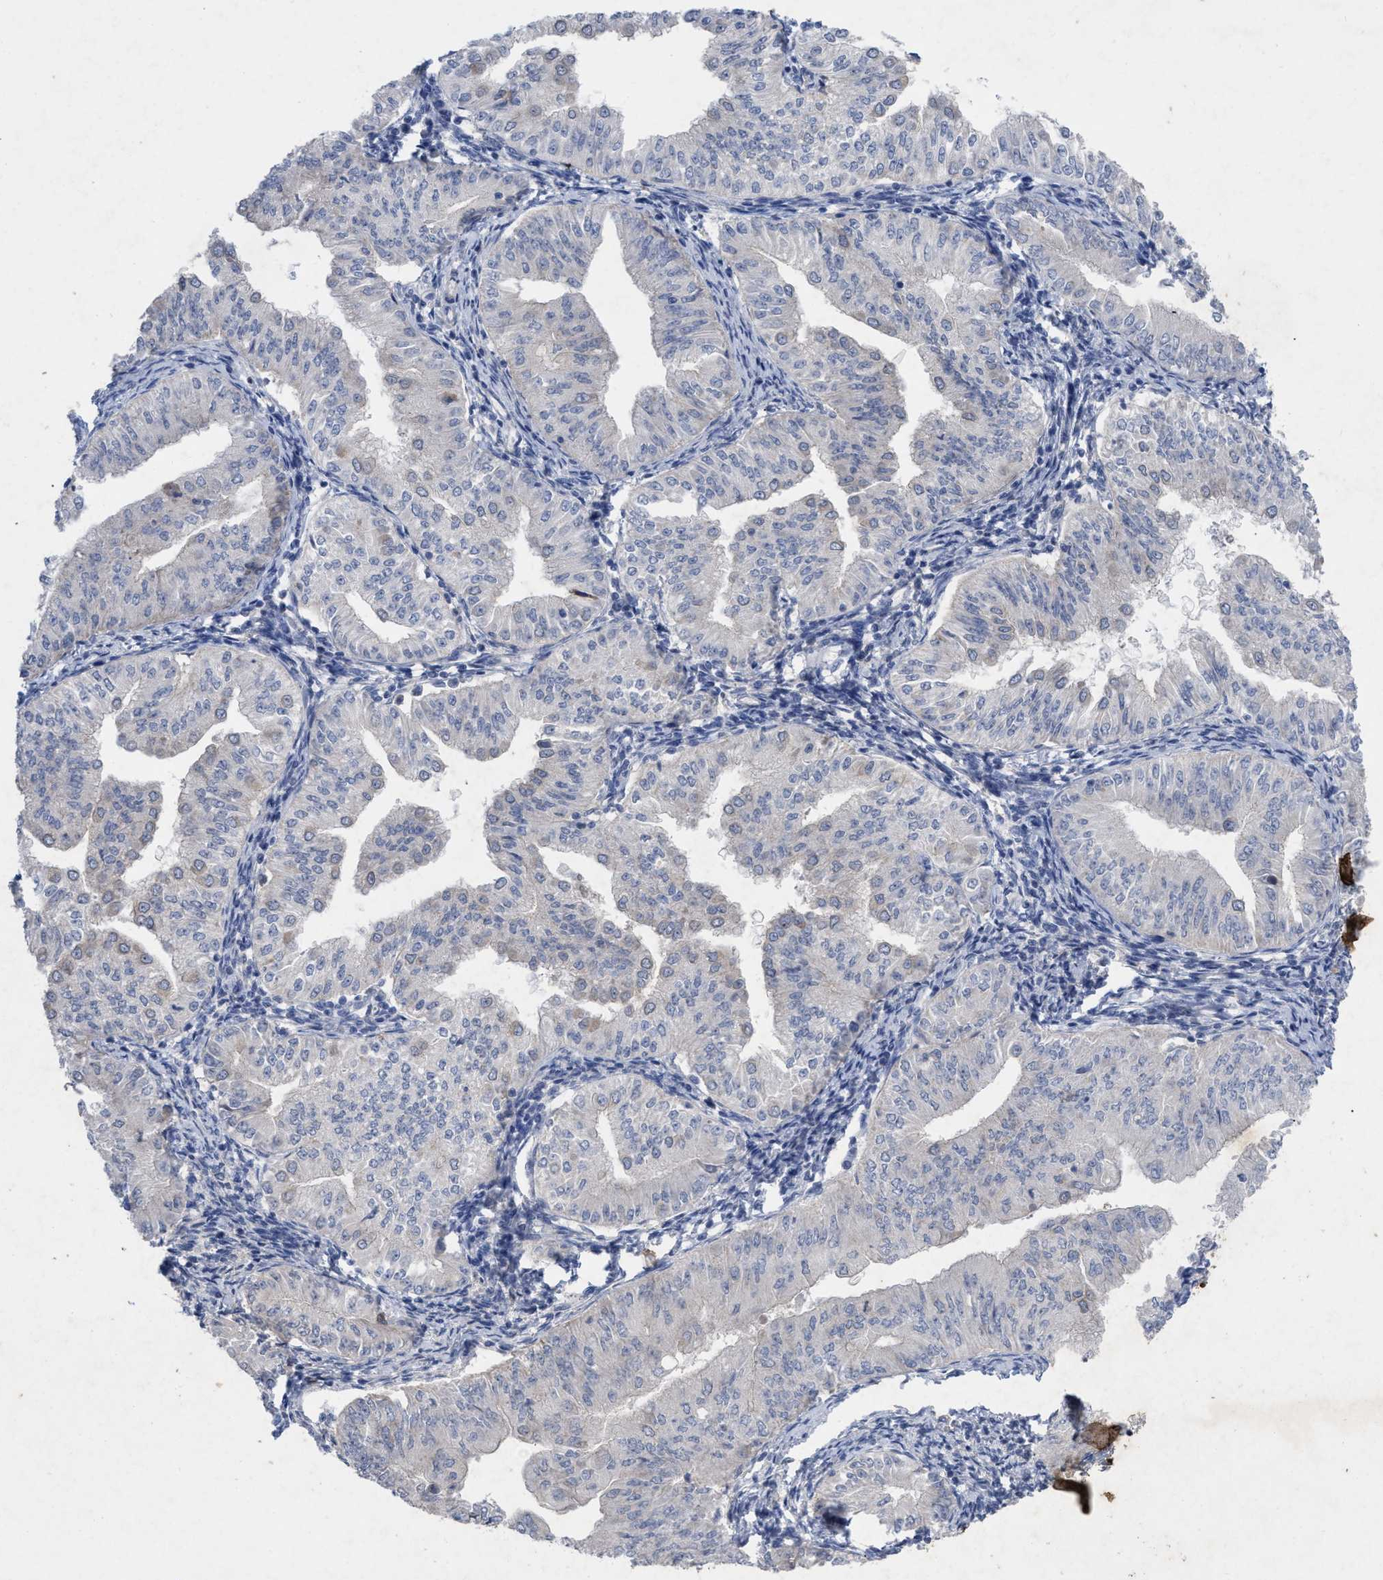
{"staining": {"intensity": "negative", "quantity": "none", "location": "none"}, "tissue": "endometrial cancer", "cell_type": "Tumor cells", "image_type": "cancer", "snomed": [{"axis": "morphology", "description": "Normal tissue, NOS"}, {"axis": "morphology", "description": "Adenocarcinoma, NOS"}, {"axis": "topography", "description": "Endometrium"}], "caption": "A micrograph of endometrial cancer stained for a protein demonstrates no brown staining in tumor cells.", "gene": "VIP", "patient": {"sex": "female", "age": 53}}